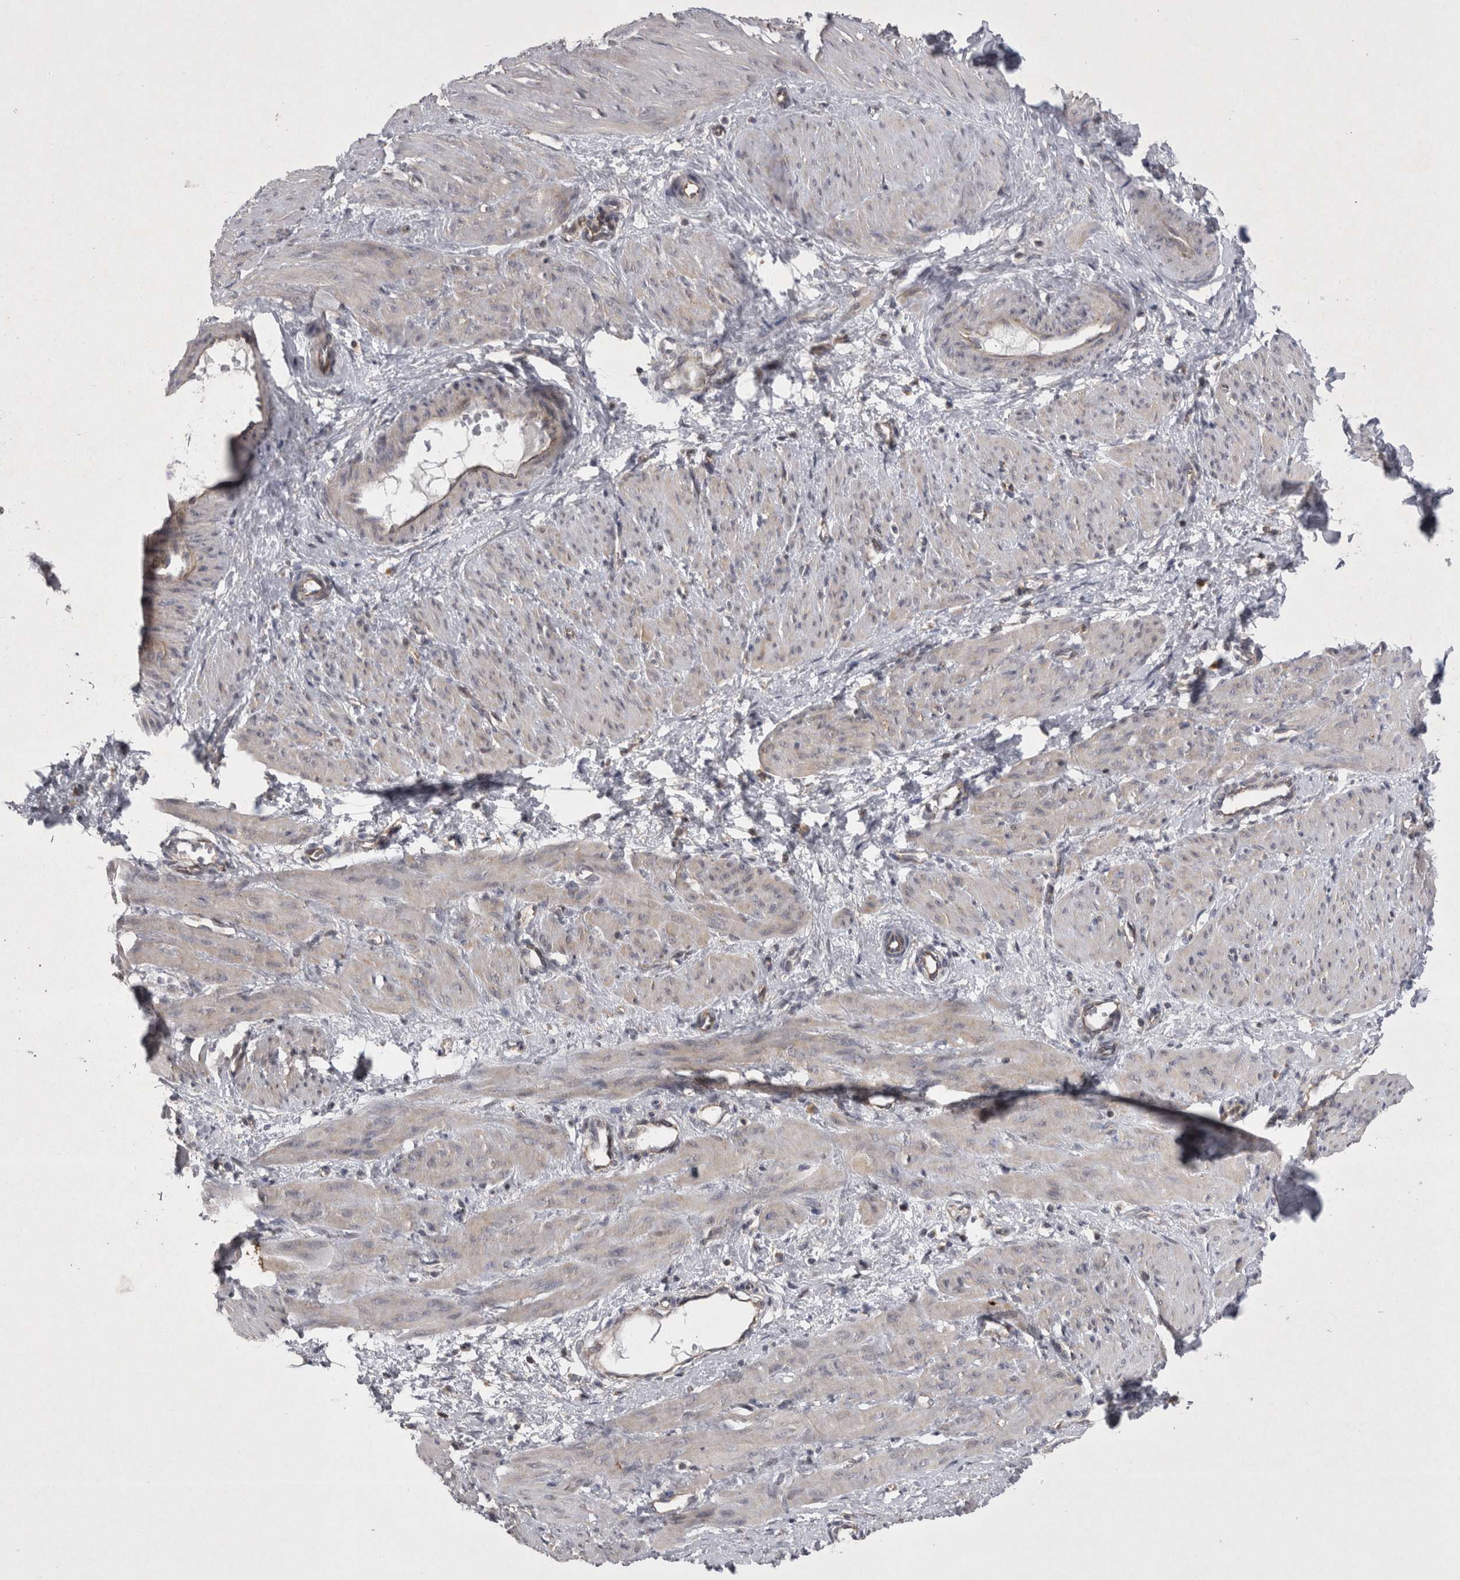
{"staining": {"intensity": "weak", "quantity": "<25%", "location": "cytoplasmic/membranous"}, "tissue": "smooth muscle", "cell_type": "Smooth muscle cells", "image_type": "normal", "snomed": [{"axis": "morphology", "description": "Normal tissue, NOS"}, {"axis": "topography", "description": "Endometrium"}], "caption": "The micrograph exhibits no significant expression in smooth muscle cells of smooth muscle. Brightfield microscopy of immunohistochemistry (IHC) stained with DAB (3,3'-diaminobenzidine) (brown) and hematoxylin (blue), captured at high magnification.", "gene": "TSPOAP1", "patient": {"sex": "female", "age": 33}}